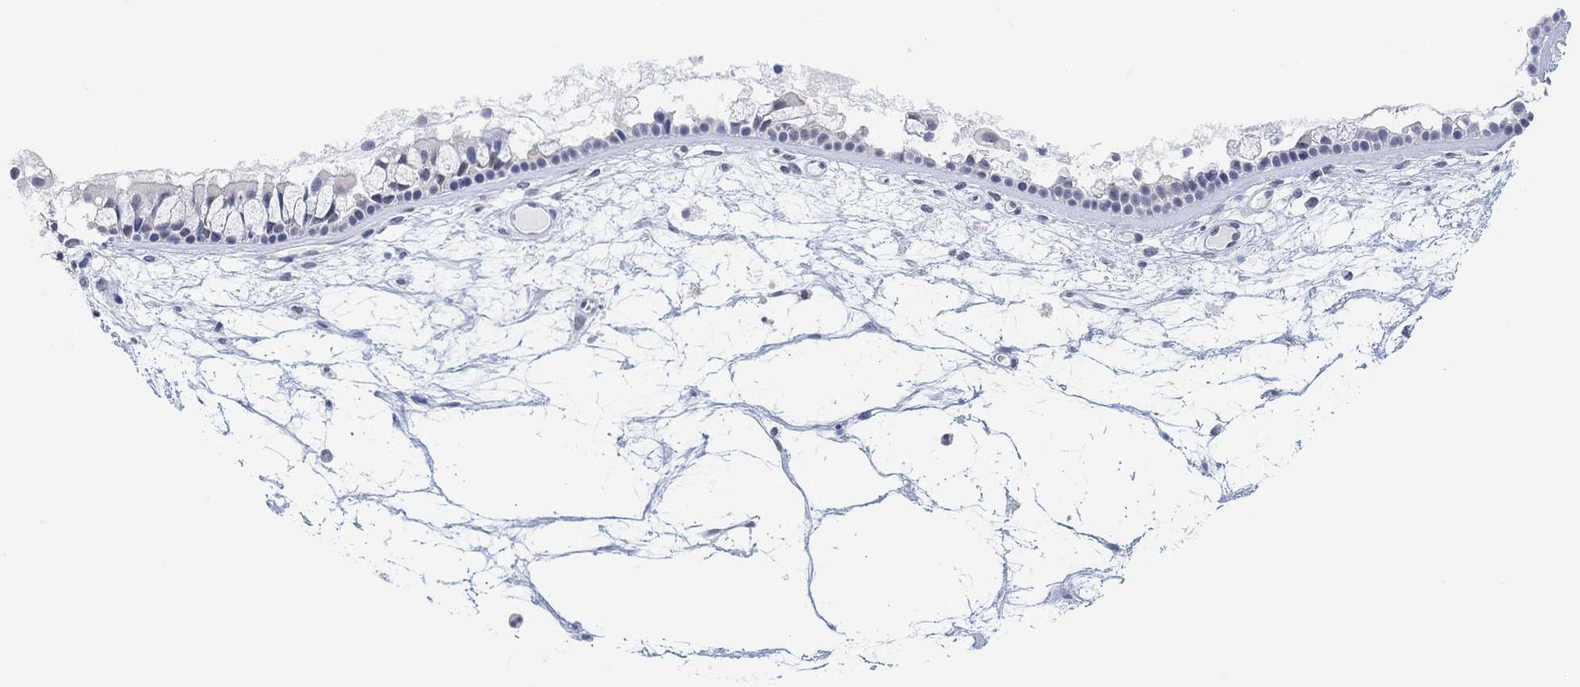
{"staining": {"intensity": "negative", "quantity": "none", "location": "none"}, "tissue": "nasopharynx", "cell_type": "Respiratory epithelial cells", "image_type": "normal", "snomed": [{"axis": "morphology", "description": "Normal tissue, NOS"}, {"axis": "topography", "description": "Nasopharynx"}], "caption": "Immunohistochemistry histopathology image of normal nasopharynx stained for a protein (brown), which reveals no staining in respiratory epithelial cells. Brightfield microscopy of IHC stained with DAB (3,3'-diaminobenzidine) (brown) and hematoxylin (blue), captured at high magnification.", "gene": "MUC1", "patient": {"sex": "female", "age": 68}}